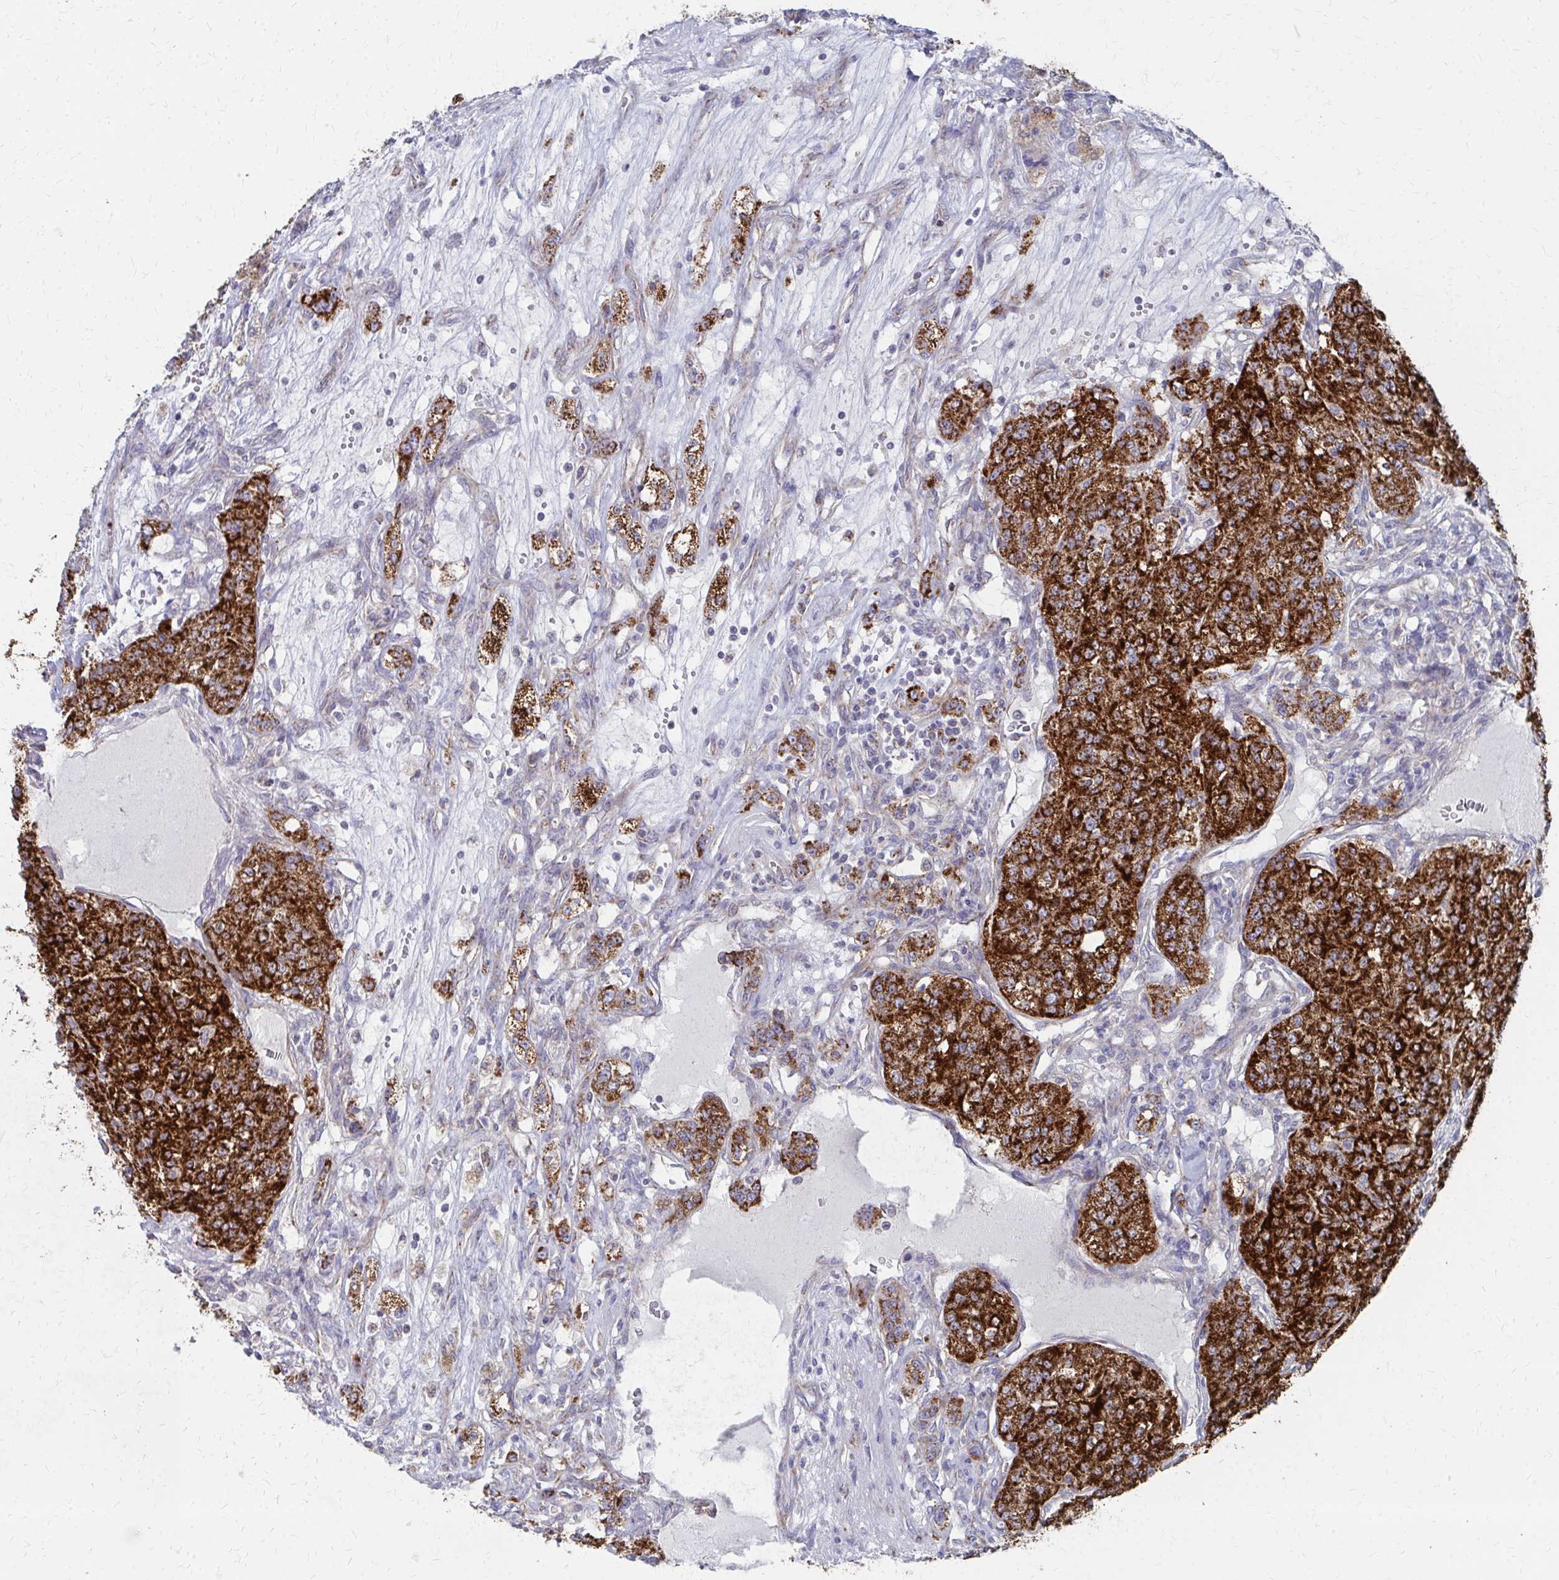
{"staining": {"intensity": "strong", "quantity": ">75%", "location": "cytoplasmic/membranous"}, "tissue": "renal cancer", "cell_type": "Tumor cells", "image_type": "cancer", "snomed": [{"axis": "morphology", "description": "Adenocarcinoma, NOS"}, {"axis": "topography", "description": "Kidney"}], "caption": "Protein positivity by immunohistochemistry shows strong cytoplasmic/membranous expression in approximately >75% of tumor cells in adenocarcinoma (renal).", "gene": "FAHD1", "patient": {"sex": "female", "age": 63}}